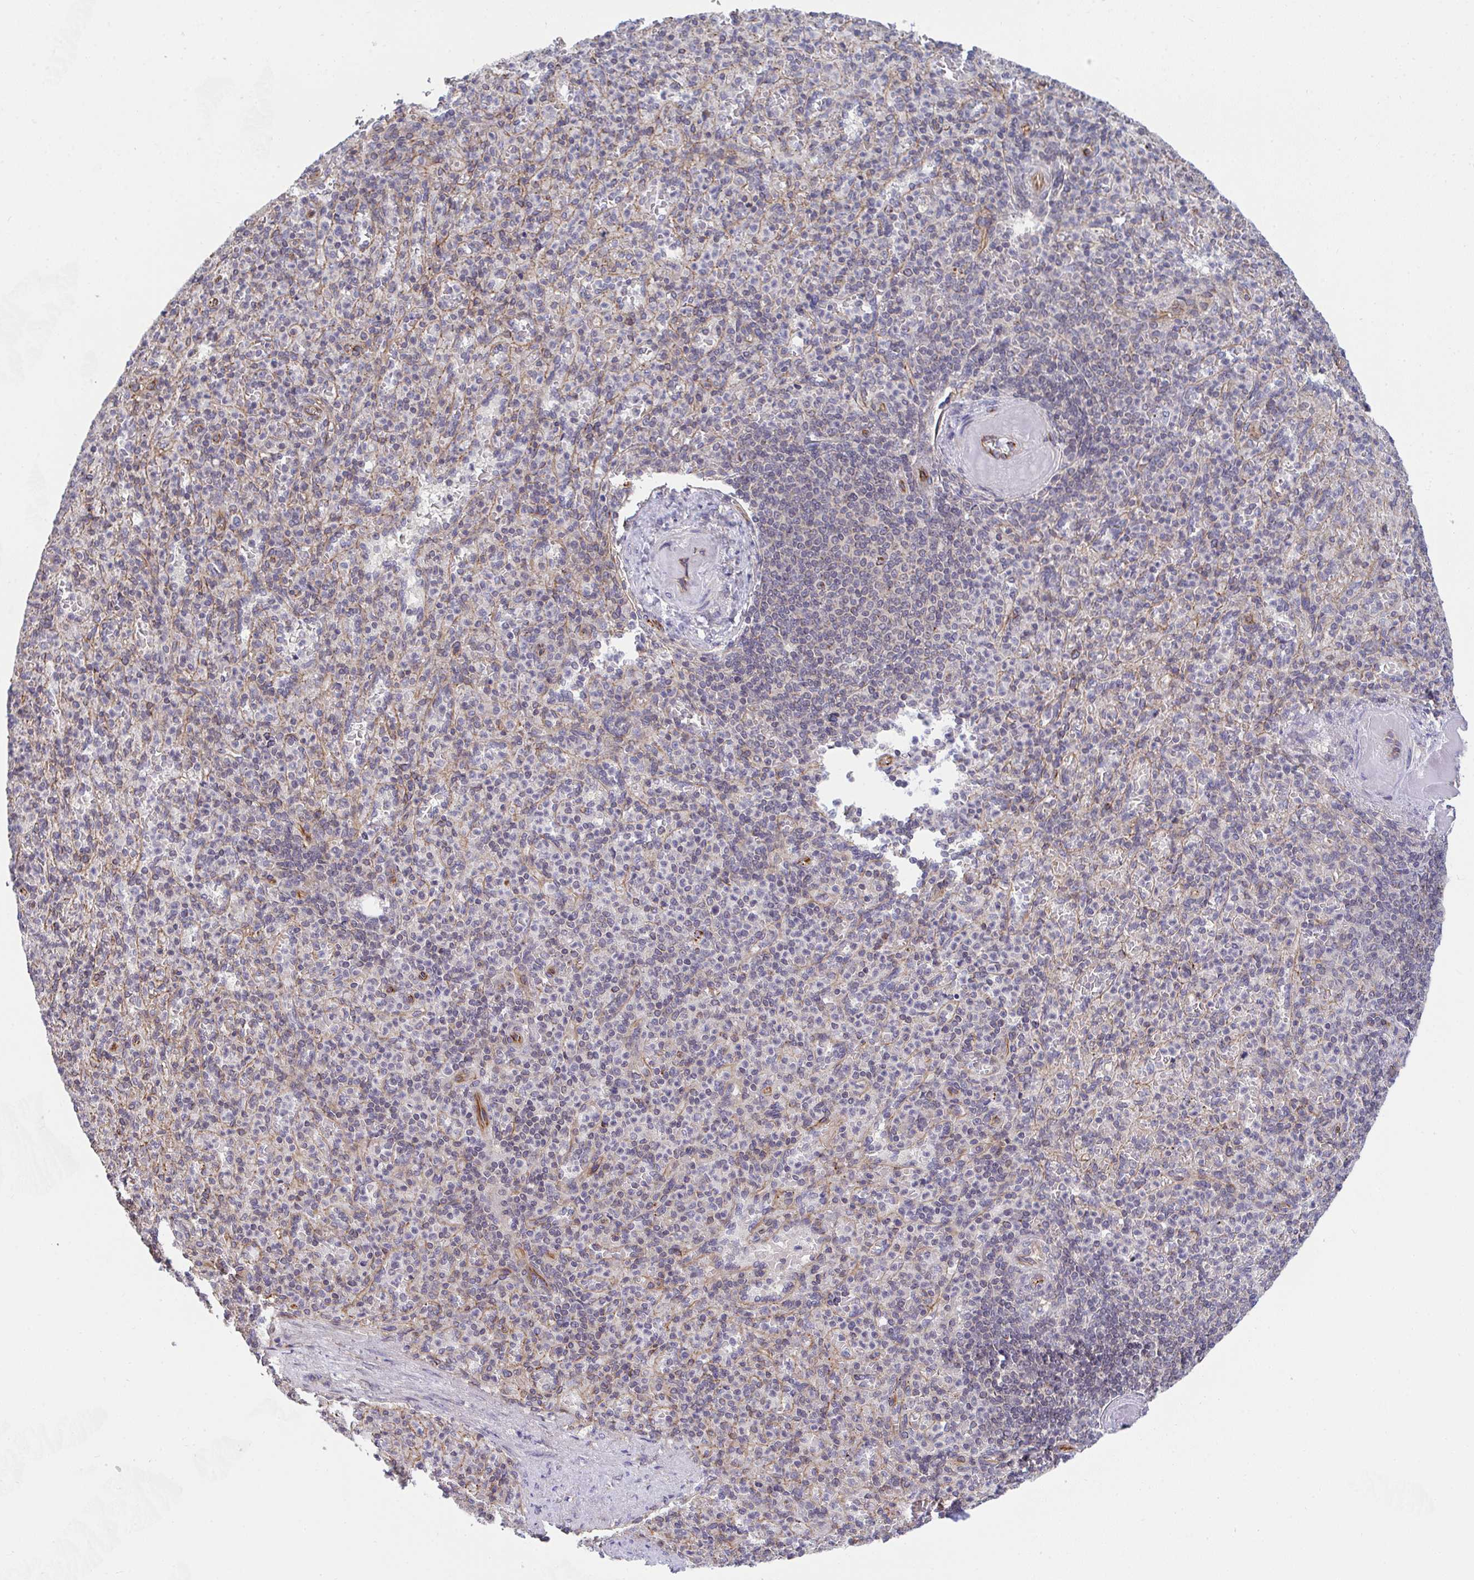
{"staining": {"intensity": "moderate", "quantity": "<25%", "location": "cytoplasmic/membranous"}, "tissue": "spleen", "cell_type": "Cells in red pulp", "image_type": "normal", "snomed": [{"axis": "morphology", "description": "Normal tissue, NOS"}, {"axis": "topography", "description": "Spleen"}], "caption": "DAB immunohistochemical staining of unremarkable spleen shows moderate cytoplasmic/membranous protein expression in about <25% of cells in red pulp.", "gene": "EIF1AD", "patient": {"sex": "female", "age": 74}}